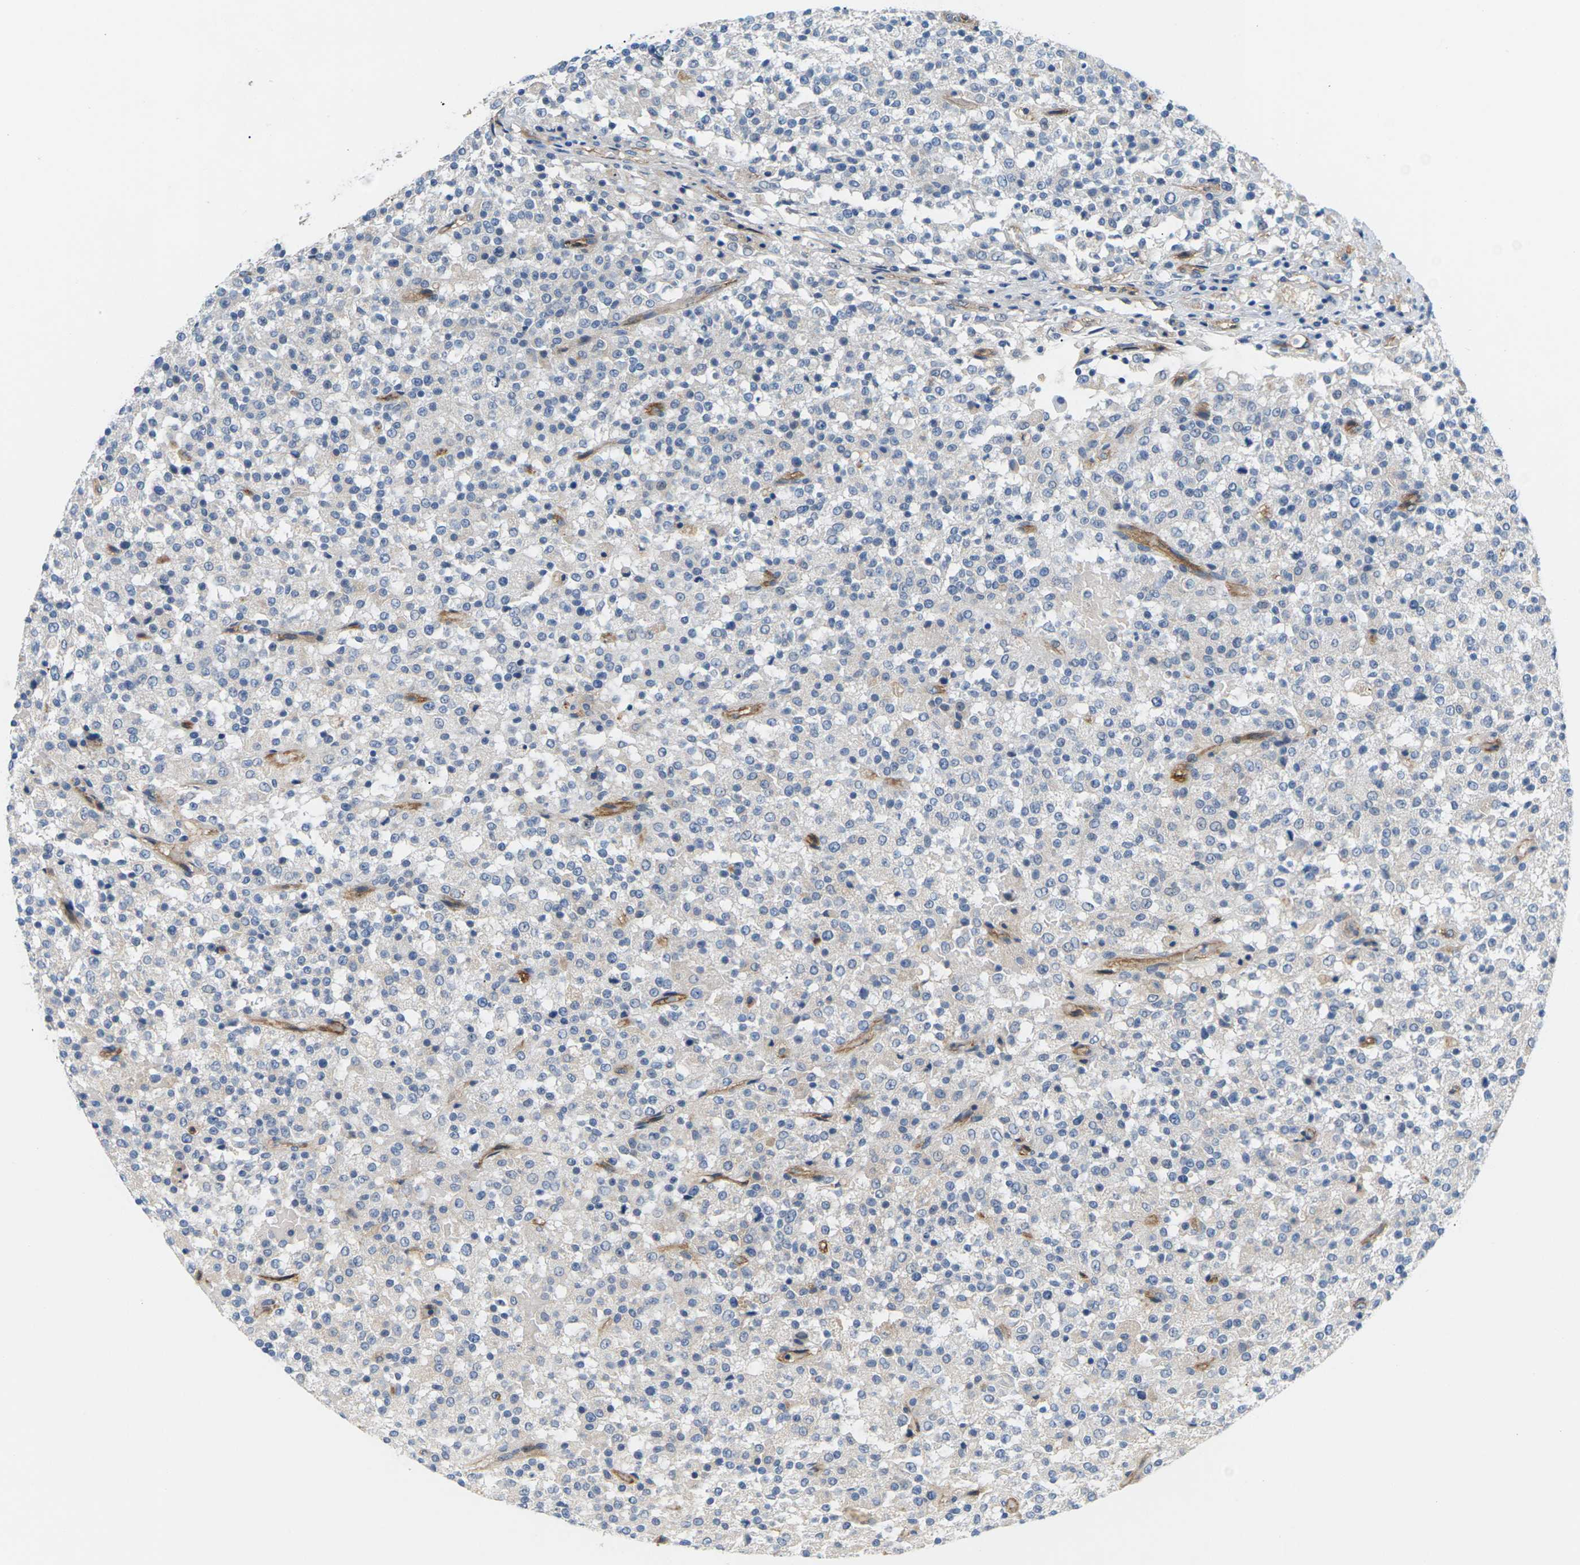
{"staining": {"intensity": "negative", "quantity": "none", "location": "none"}, "tissue": "testis cancer", "cell_type": "Tumor cells", "image_type": "cancer", "snomed": [{"axis": "morphology", "description": "Seminoma, NOS"}, {"axis": "topography", "description": "Testis"}], "caption": "Protein analysis of seminoma (testis) exhibits no significant staining in tumor cells. The staining was performed using DAB (3,3'-diaminobenzidine) to visualize the protein expression in brown, while the nuclei were stained in blue with hematoxylin (Magnification: 20x).", "gene": "ITGA5", "patient": {"sex": "male", "age": 59}}